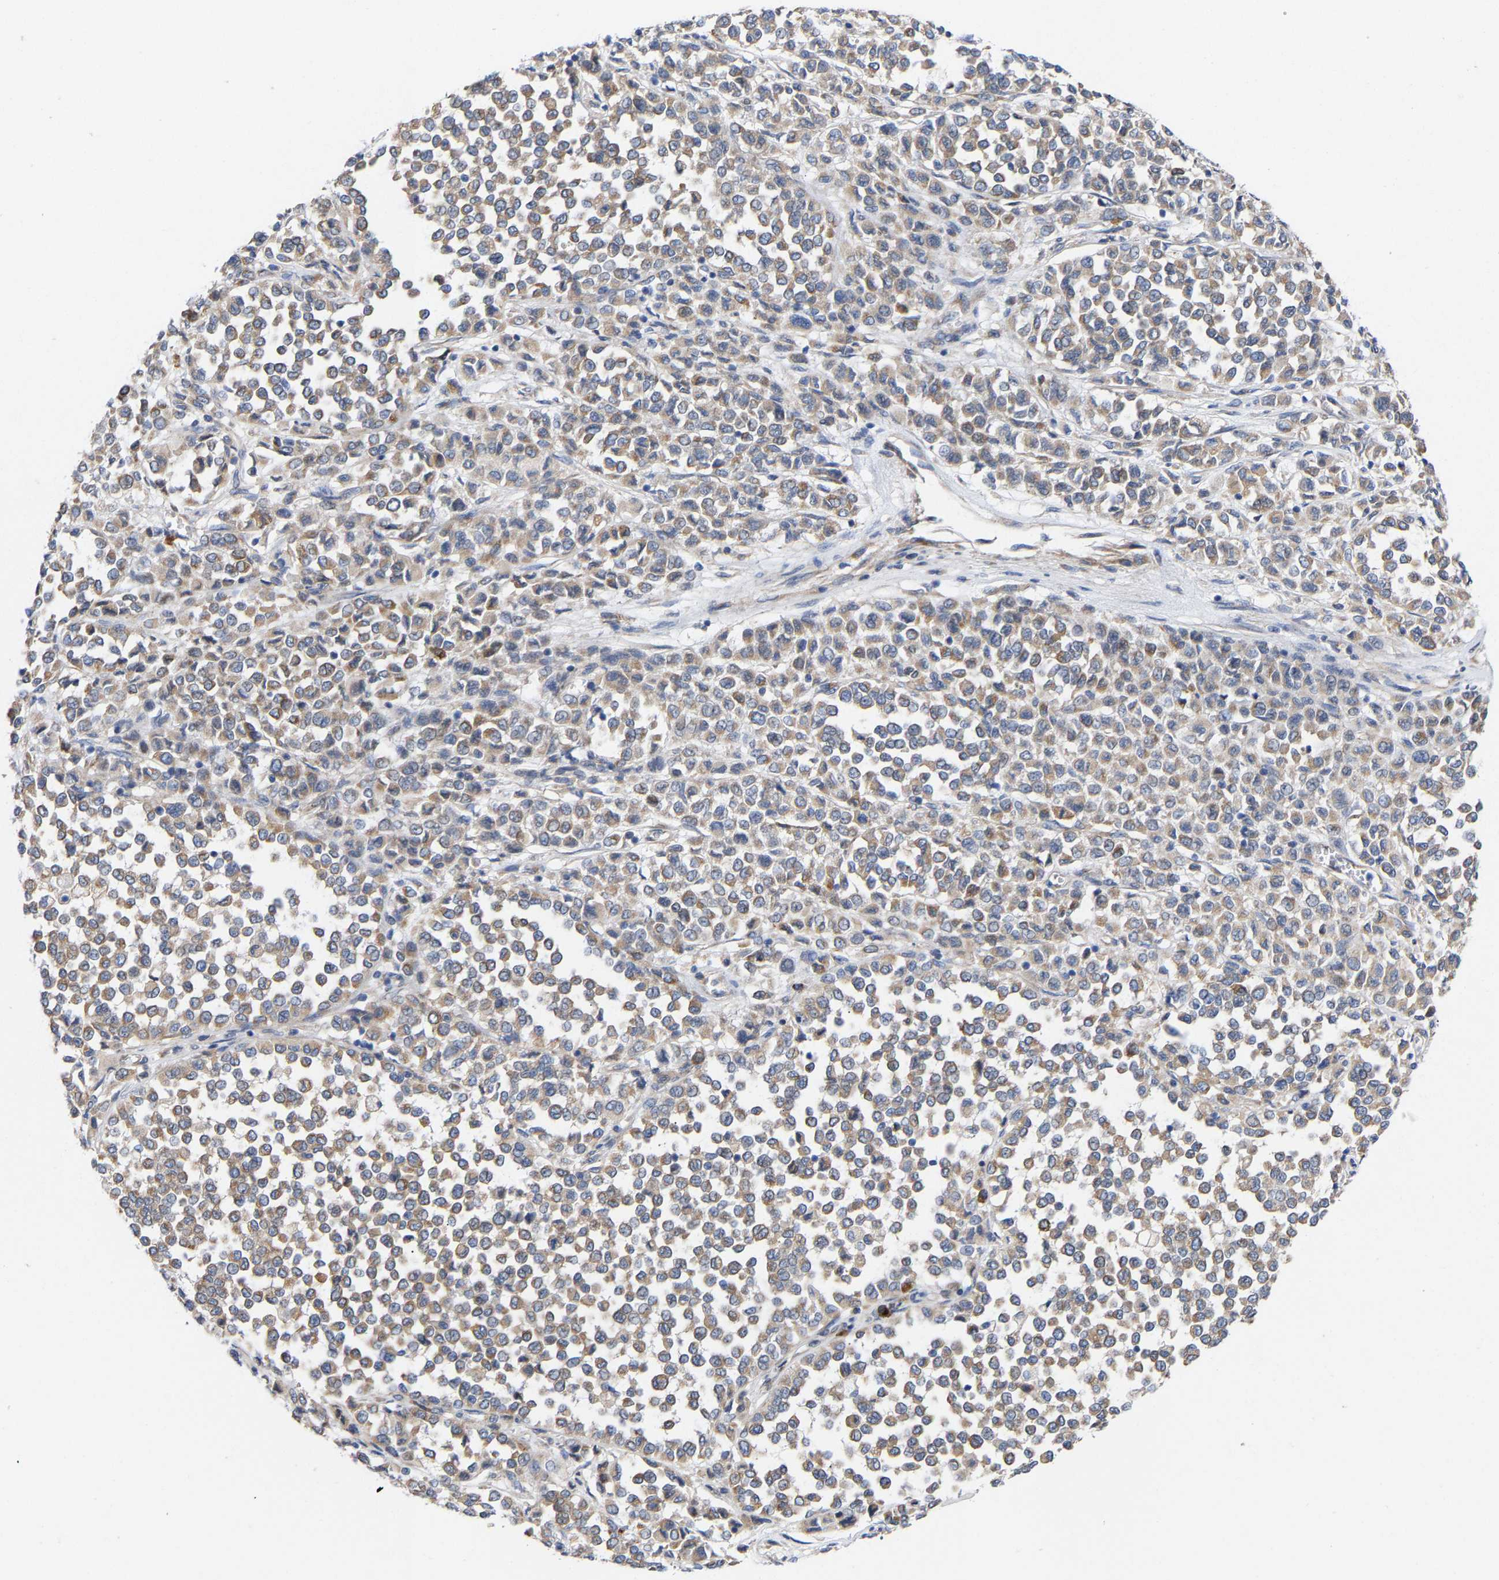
{"staining": {"intensity": "weak", "quantity": ">75%", "location": "cytoplasmic/membranous"}, "tissue": "melanoma", "cell_type": "Tumor cells", "image_type": "cancer", "snomed": [{"axis": "morphology", "description": "Malignant melanoma, Metastatic site"}, {"axis": "topography", "description": "Pancreas"}], "caption": "Malignant melanoma (metastatic site) stained with DAB (3,3'-diaminobenzidine) IHC exhibits low levels of weak cytoplasmic/membranous positivity in approximately >75% of tumor cells.", "gene": "PPP1R15A", "patient": {"sex": "female", "age": 30}}